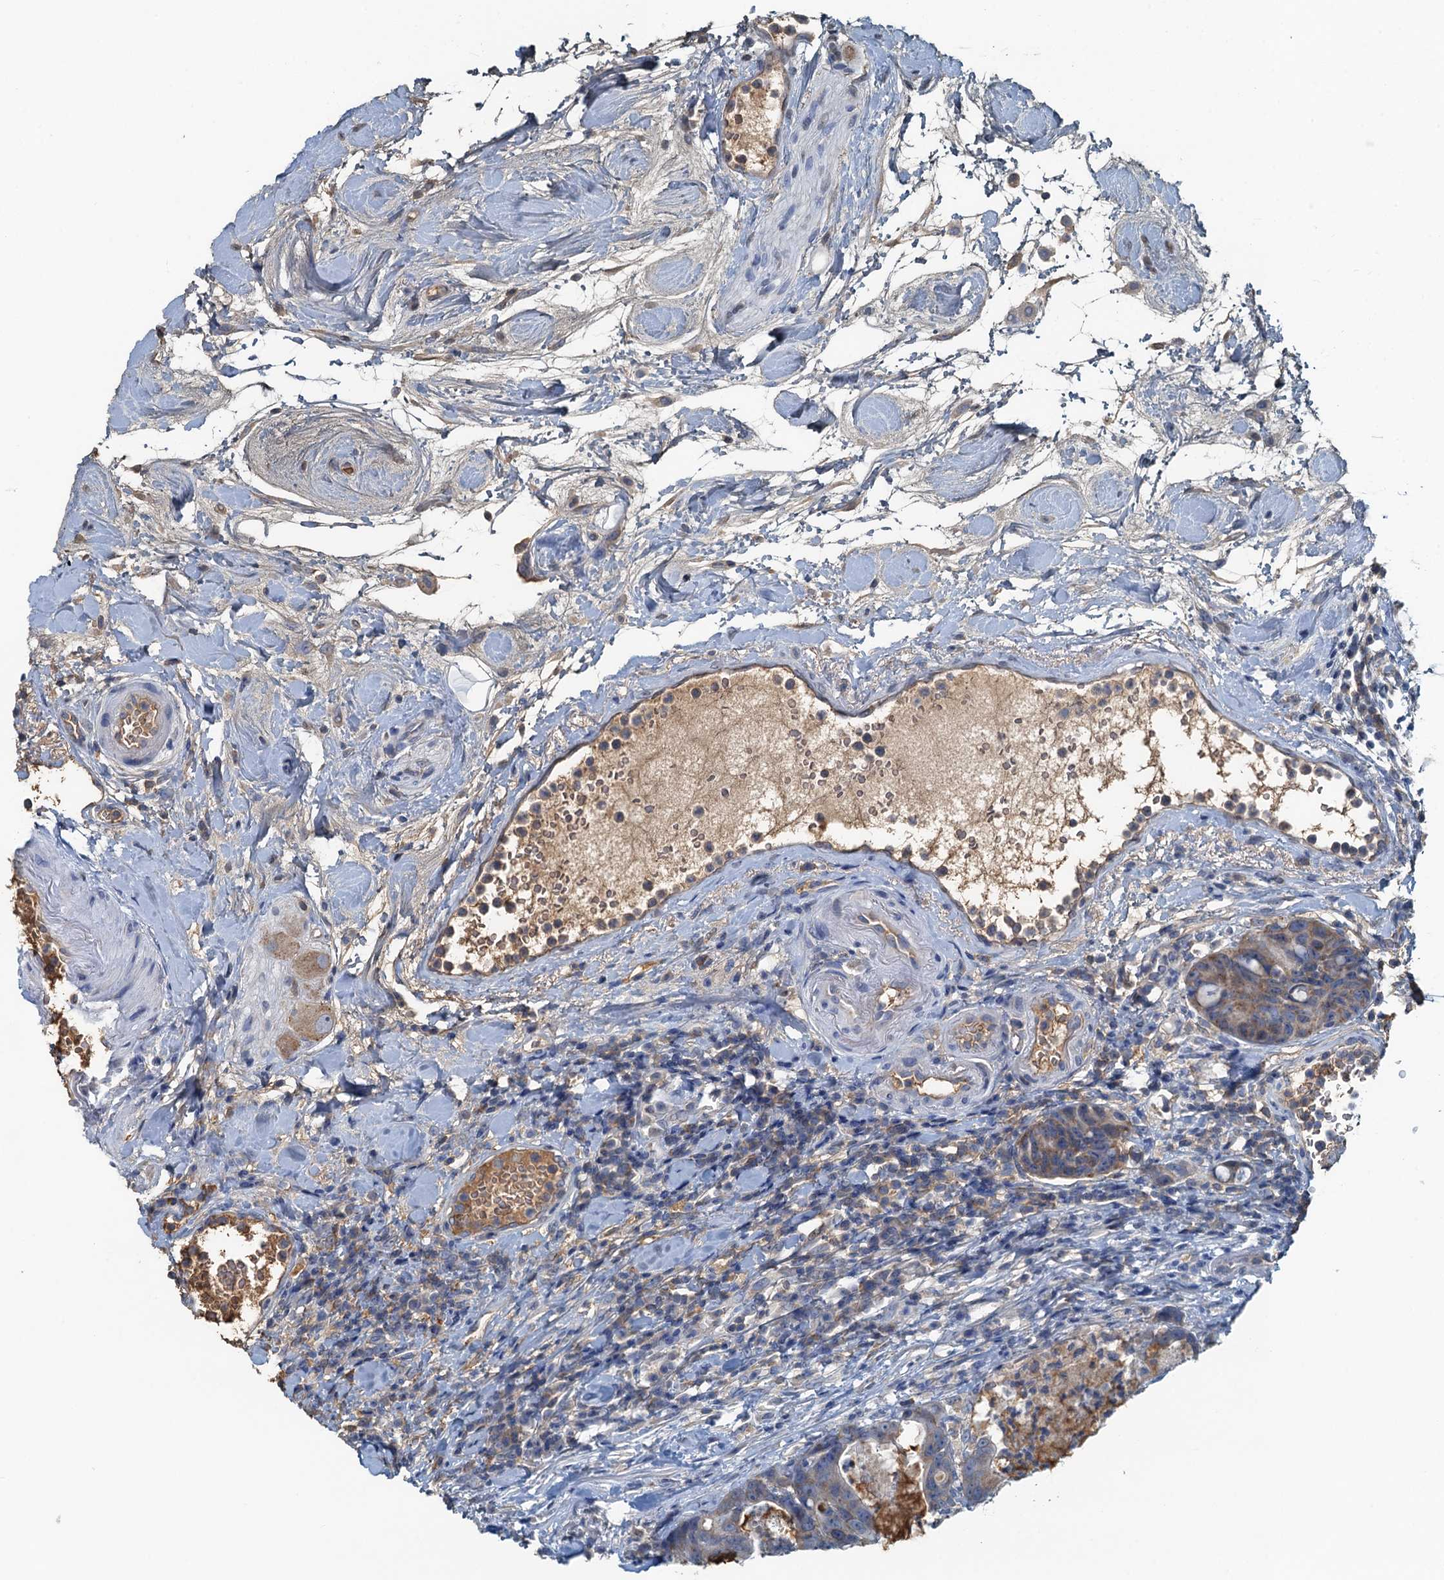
{"staining": {"intensity": "weak", "quantity": ">75%", "location": "cytoplasmic/membranous"}, "tissue": "colorectal cancer", "cell_type": "Tumor cells", "image_type": "cancer", "snomed": [{"axis": "morphology", "description": "Adenocarcinoma, NOS"}, {"axis": "topography", "description": "Colon"}], "caption": "The histopathology image demonstrates staining of colorectal cancer (adenocarcinoma), revealing weak cytoplasmic/membranous protein expression (brown color) within tumor cells.", "gene": "LSM14B", "patient": {"sex": "female", "age": 82}}